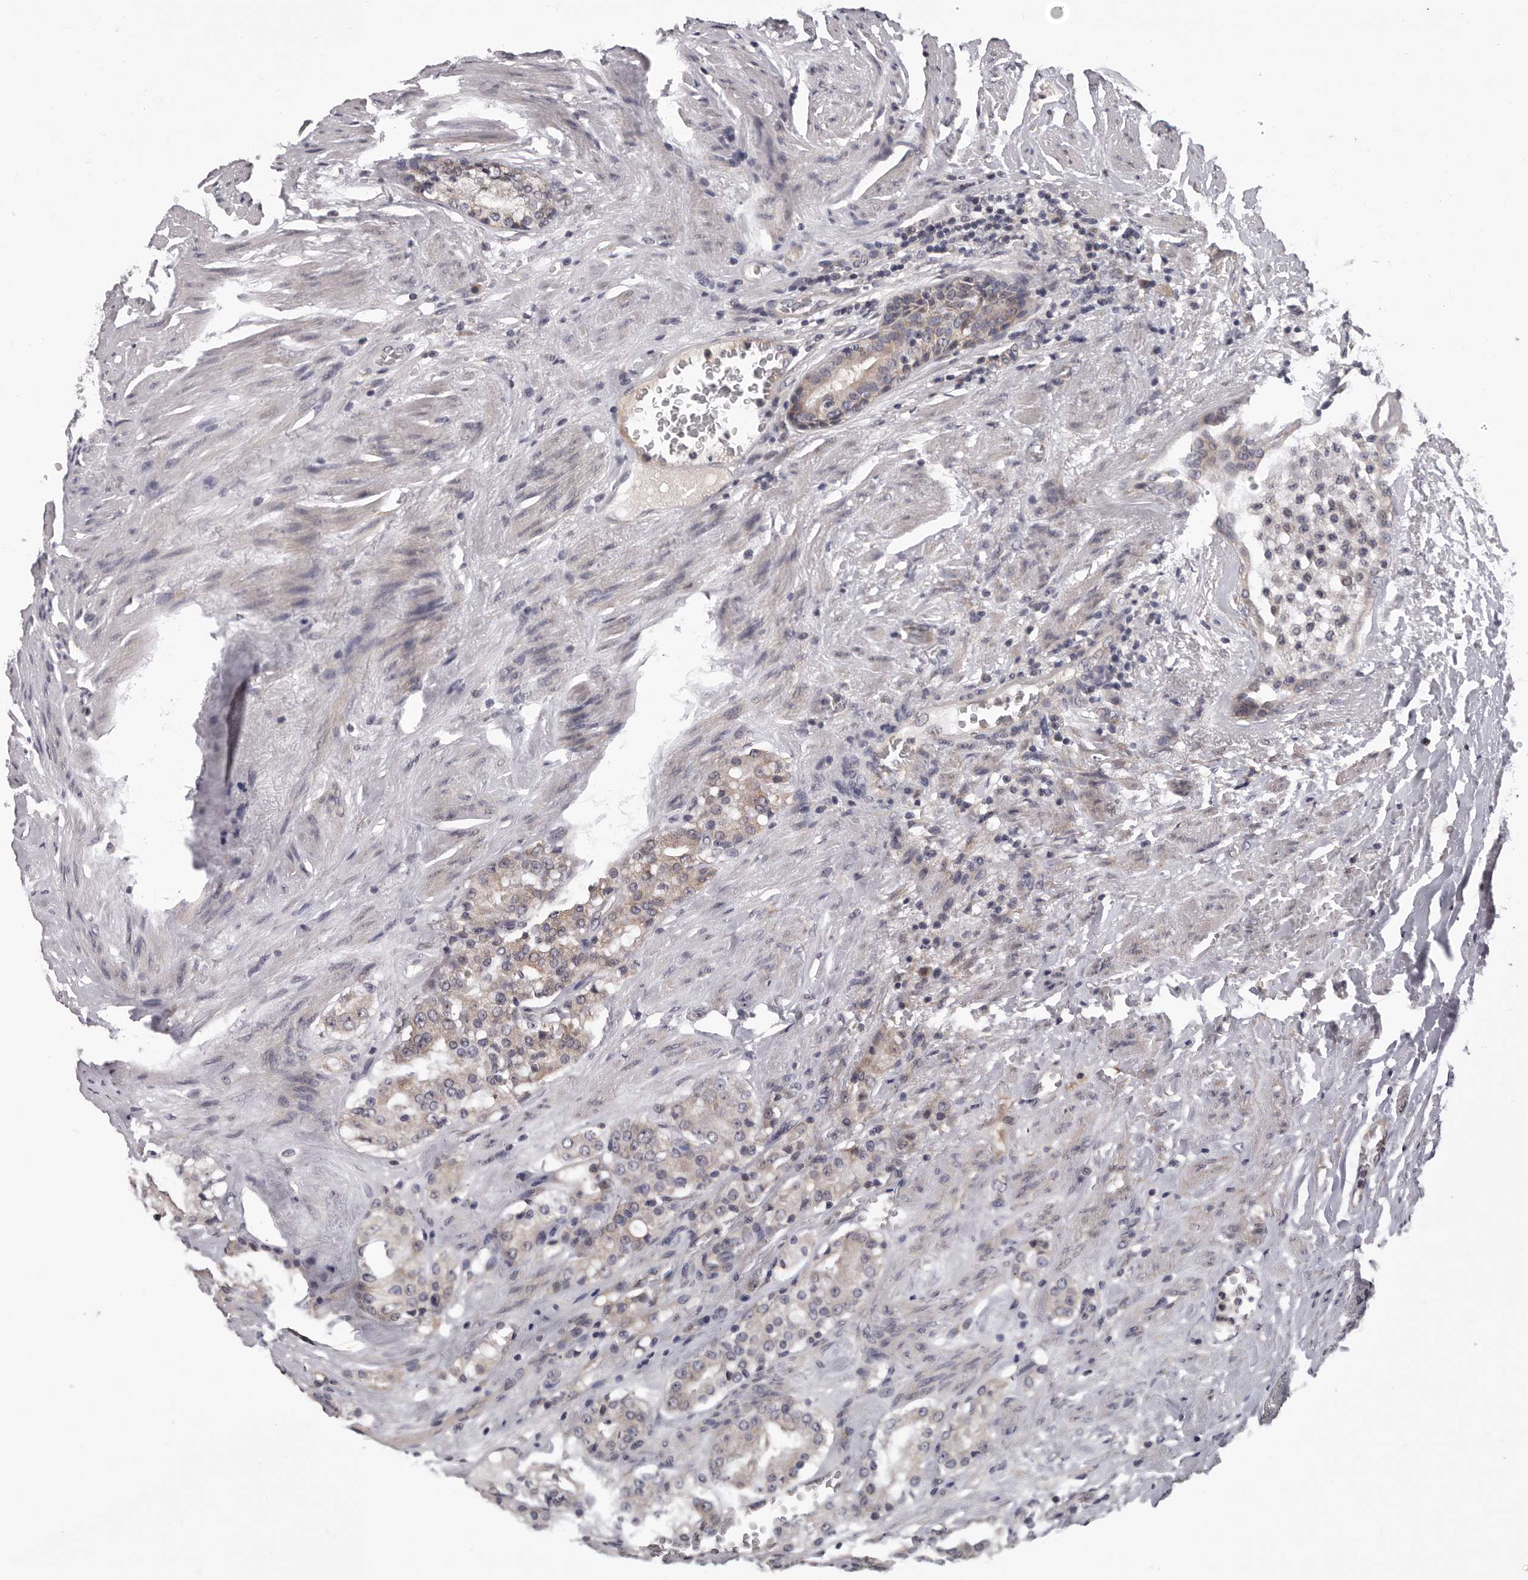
{"staining": {"intensity": "weak", "quantity": "25%-75%", "location": "cytoplasmic/membranous"}, "tissue": "prostate cancer", "cell_type": "Tumor cells", "image_type": "cancer", "snomed": [{"axis": "morphology", "description": "Adenocarcinoma, Medium grade"}, {"axis": "topography", "description": "Prostate"}], "caption": "Protein analysis of adenocarcinoma (medium-grade) (prostate) tissue reveals weak cytoplasmic/membranous positivity in approximately 25%-75% of tumor cells.", "gene": "MED8", "patient": {"sex": "male", "age": 72}}